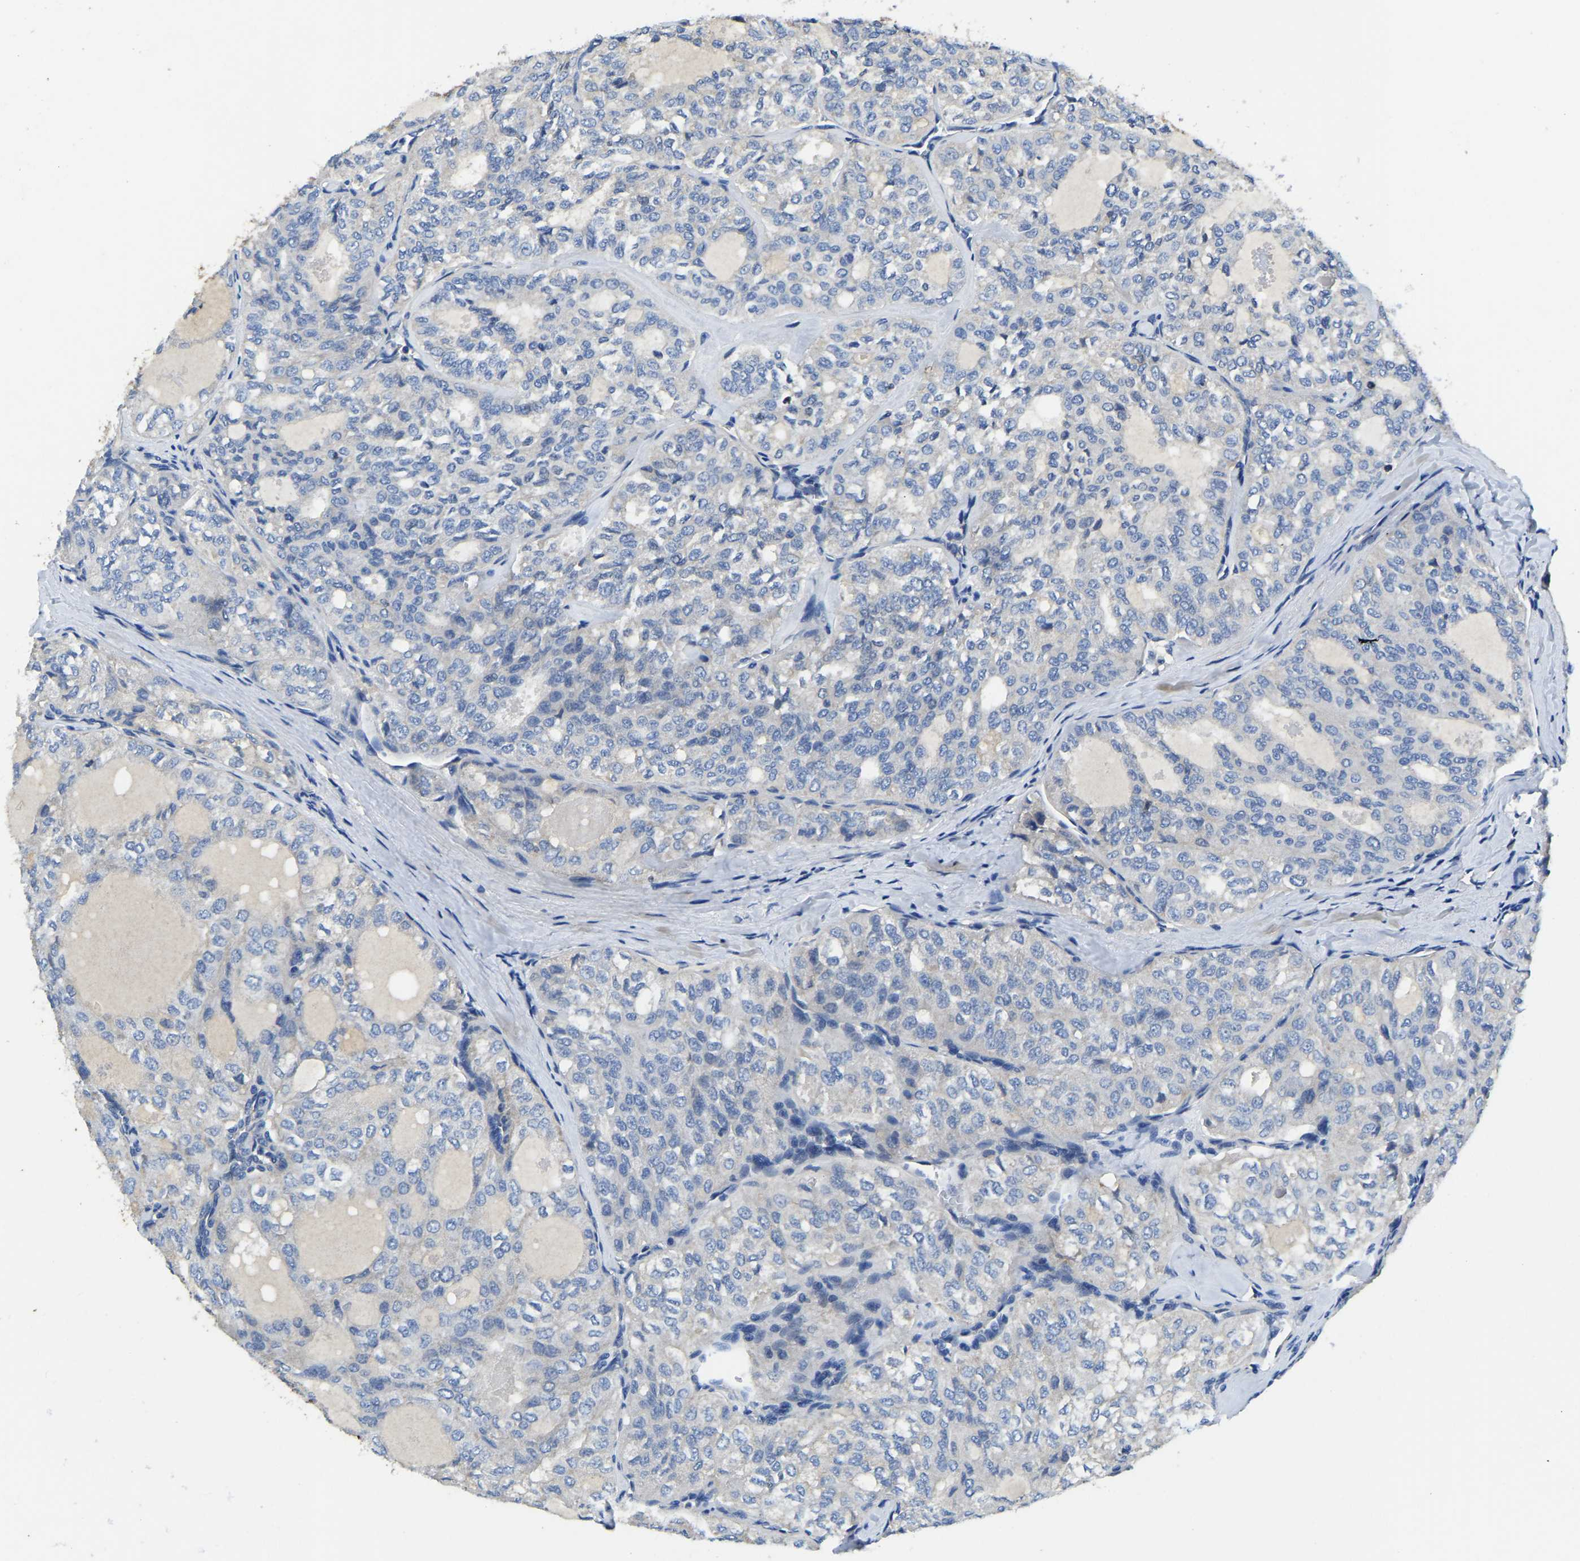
{"staining": {"intensity": "negative", "quantity": "none", "location": "none"}, "tissue": "thyroid cancer", "cell_type": "Tumor cells", "image_type": "cancer", "snomed": [{"axis": "morphology", "description": "Follicular adenoma carcinoma, NOS"}, {"axis": "topography", "description": "Thyroid gland"}], "caption": "This is an immunohistochemistry (IHC) image of thyroid cancer (follicular adenoma carcinoma). There is no positivity in tumor cells.", "gene": "STAT2", "patient": {"sex": "male", "age": 75}}